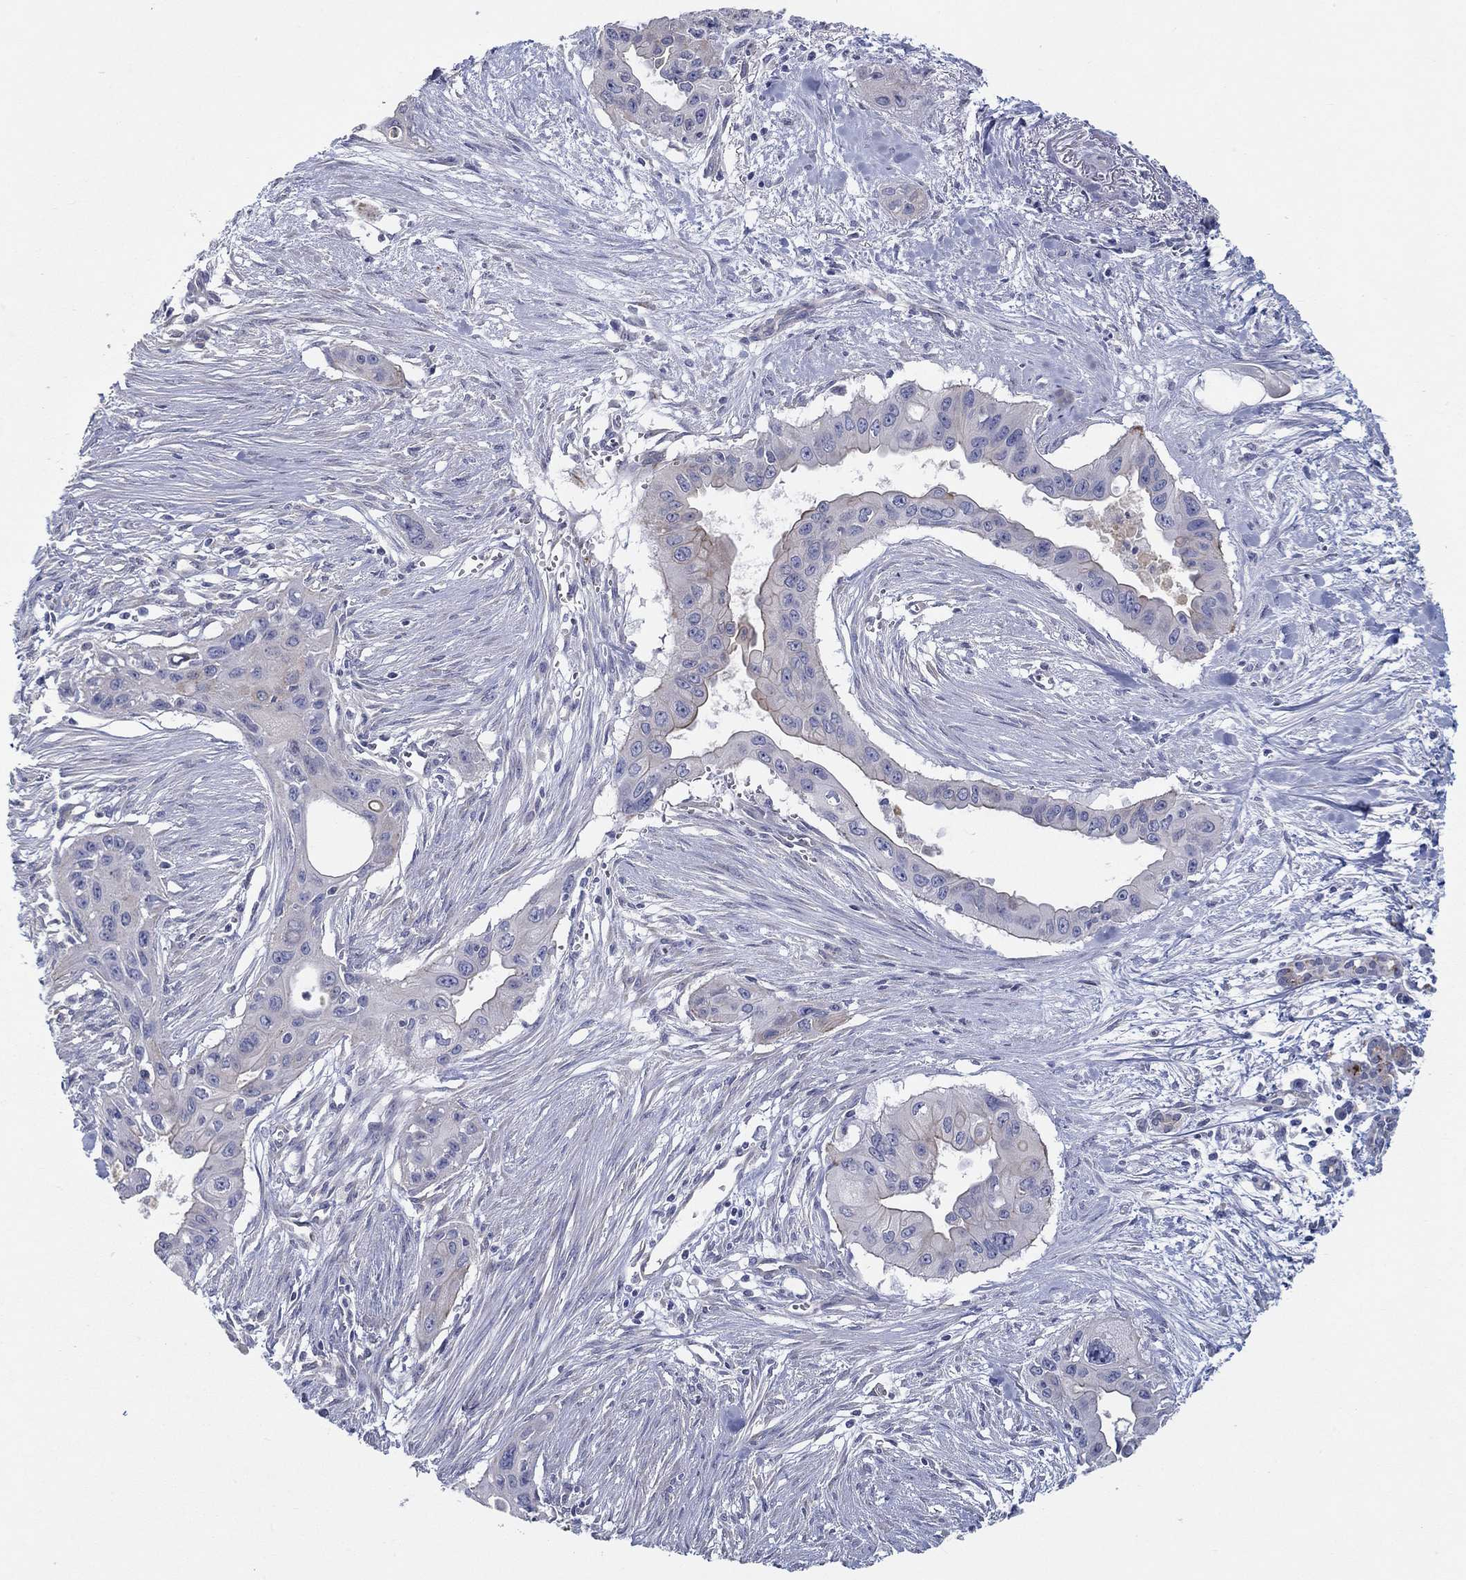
{"staining": {"intensity": "negative", "quantity": "none", "location": "none"}, "tissue": "pancreatic cancer", "cell_type": "Tumor cells", "image_type": "cancer", "snomed": [{"axis": "morphology", "description": "Adenocarcinoma, NOS"}, {"axis": "topography", "description": "Pancreas"}], "caption": "A high-resolution photomicrograph shows IHC staining of pancreatic adenocarcinoma, which displays no significant positivity in tumor cells.", "gene": "ERMP1", "patient": {"sex": "male", "age": 60}}